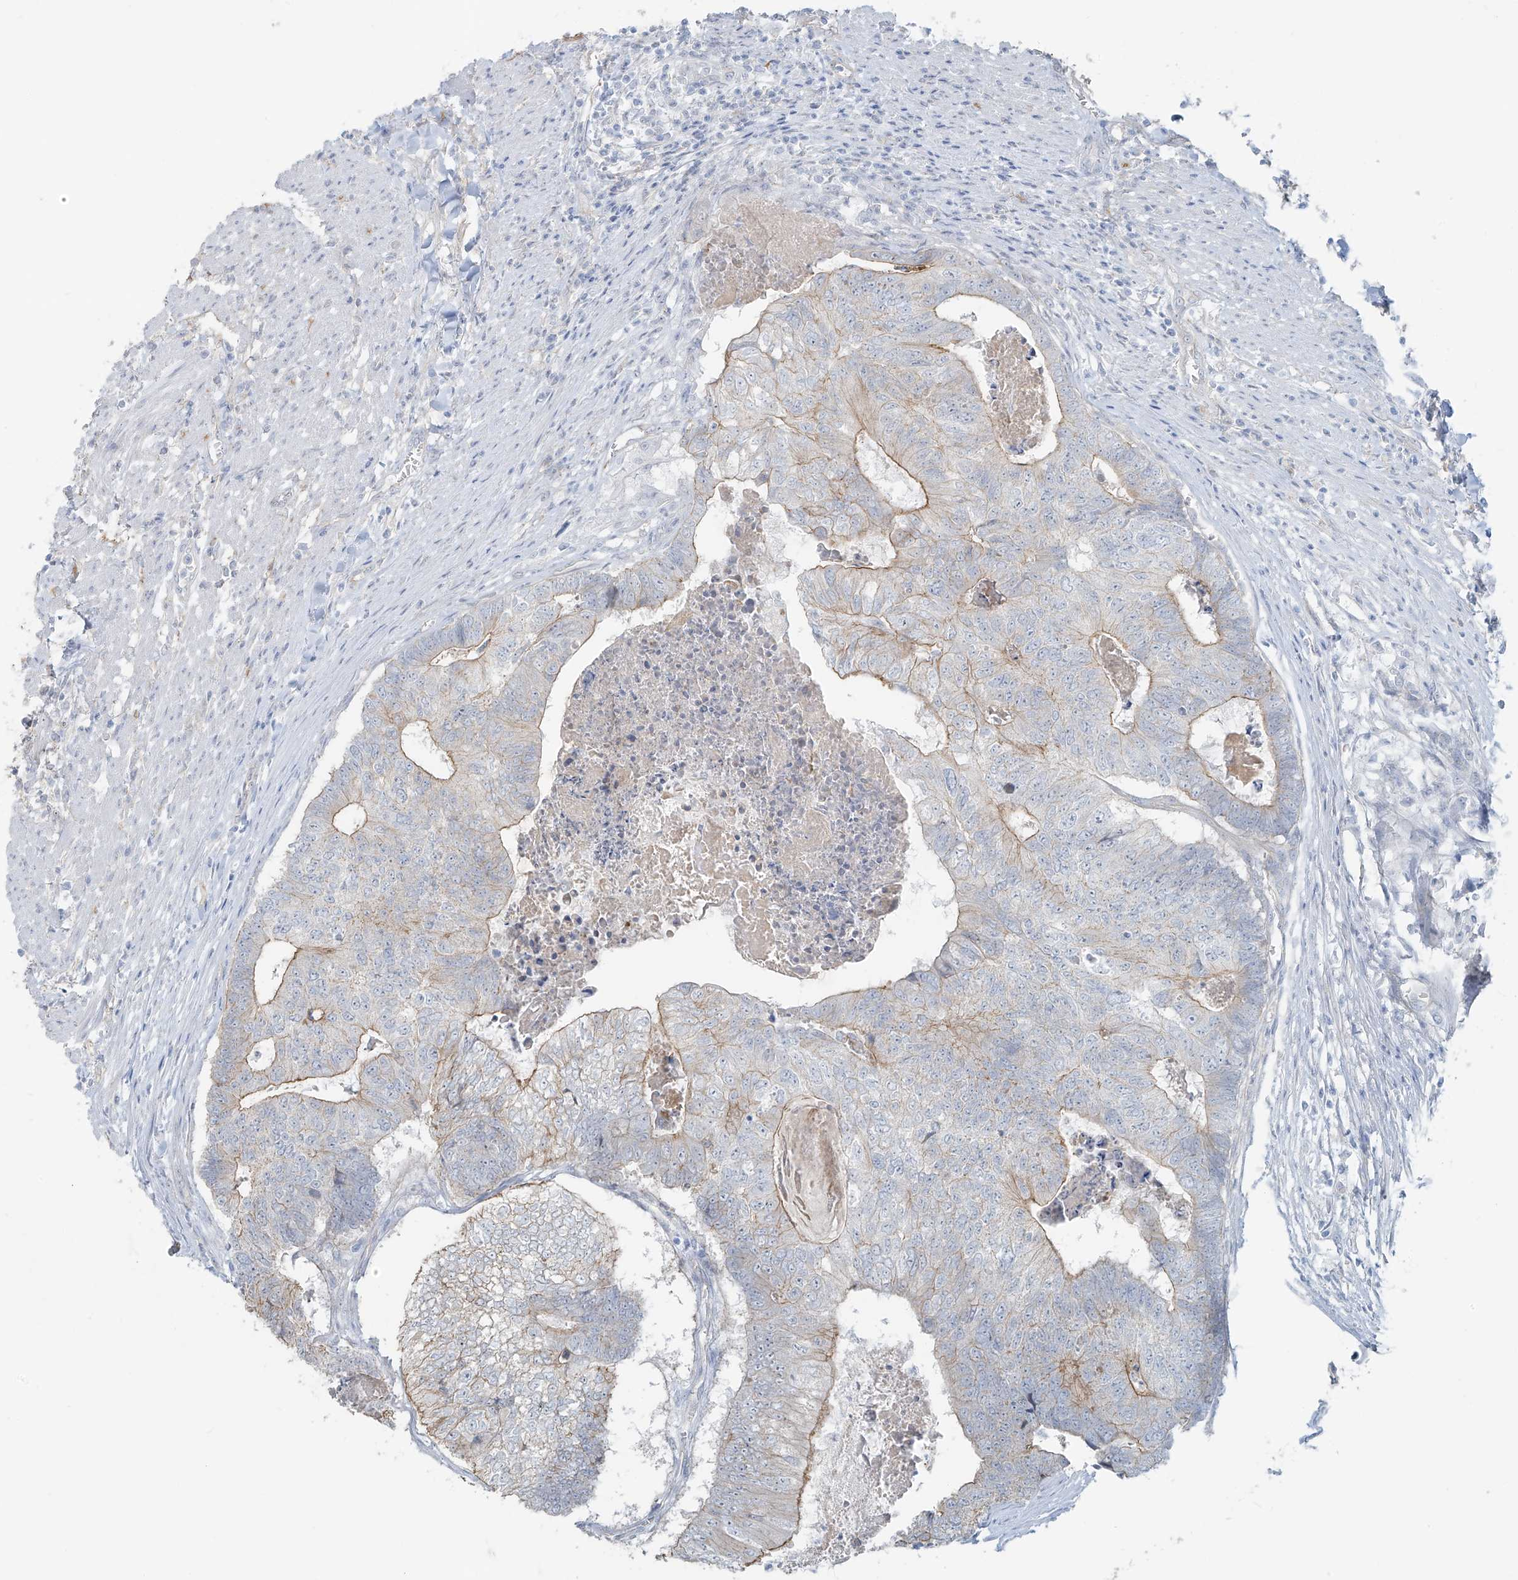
{"staining": {"intensity": "moderate", "quantity": "<25%", "location": "cytoplasmic/membranous"}, "tissue": "colorectal cancer", "cell_type": "Tumor cells", "image_type": "cancer", "snomed": [{"axis": "morphology", "description": "Adenocarcinoma, NOS"}, {"axis": "topography", "description": "Colon"}], "caption": "An image showing moderate cytoplasmic/membranous staining in about <25% of tumor cells in colorectal adenocarcinoma, as visualized by brown immunohistochemical staining.", "gene": "TUBE1", "patient": {"sex": "female", "age": 67}}